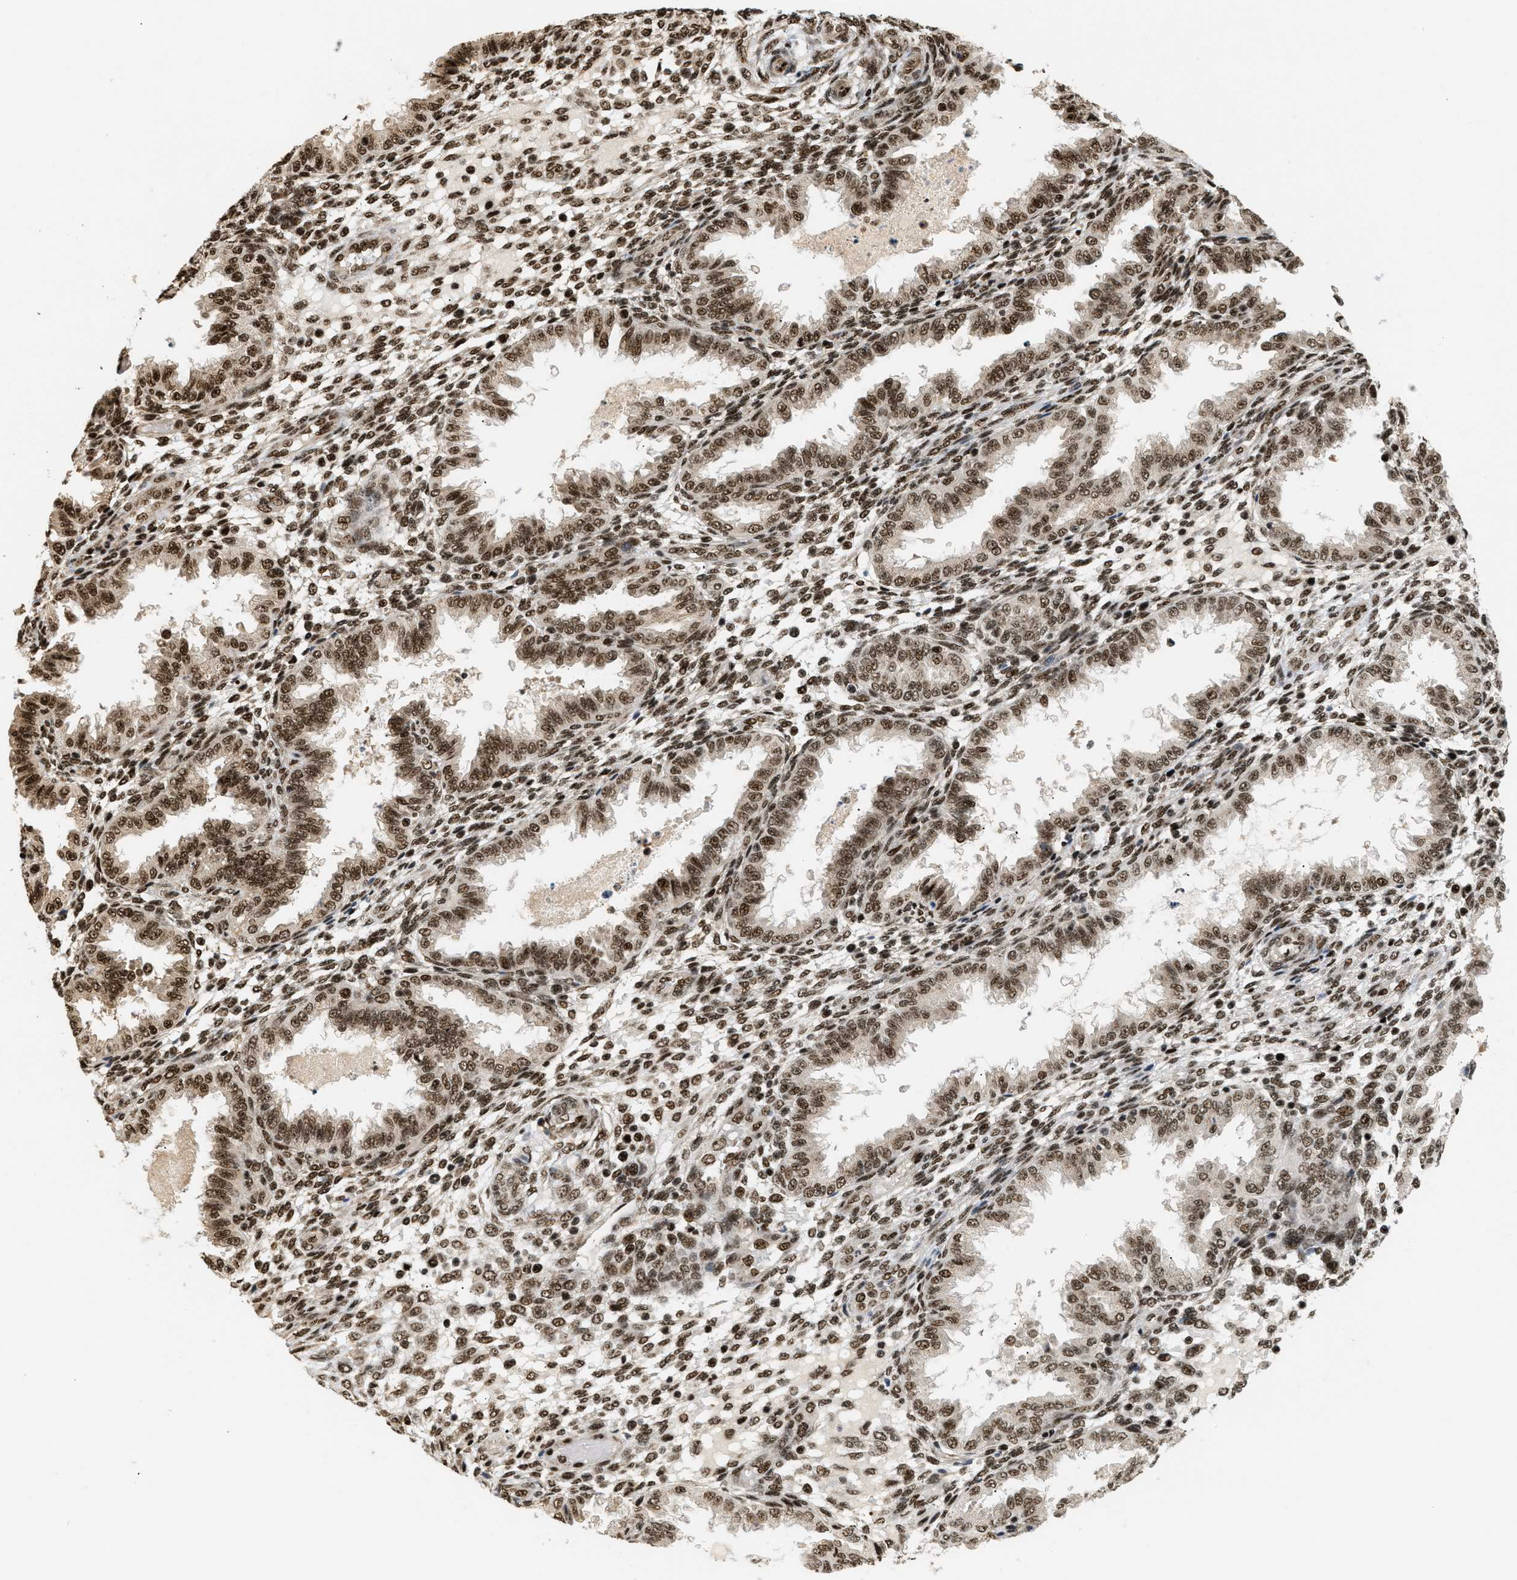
{"staining": {"intensity": "strong", "quantity": "25%-75%", "location": "nuclear"}, "tissue": "endometrium", "cell_type": "Cells in endometrial stroma", "image_type": "normal", "snomed": [{"axis": "morphology", "description": "Normal tissue, NOS"}, {"axis": "topography", "description": "Endometrium"}], "caption": "IHC photomicrograph of normal endometrium stained for a protein (brown), which exhibits high levels of strong nuclear staining in approximately 25%-75% of cells in endometrial stroma.", "gene": "RBM5", "patient": {"sex": "female", "age": 33}}